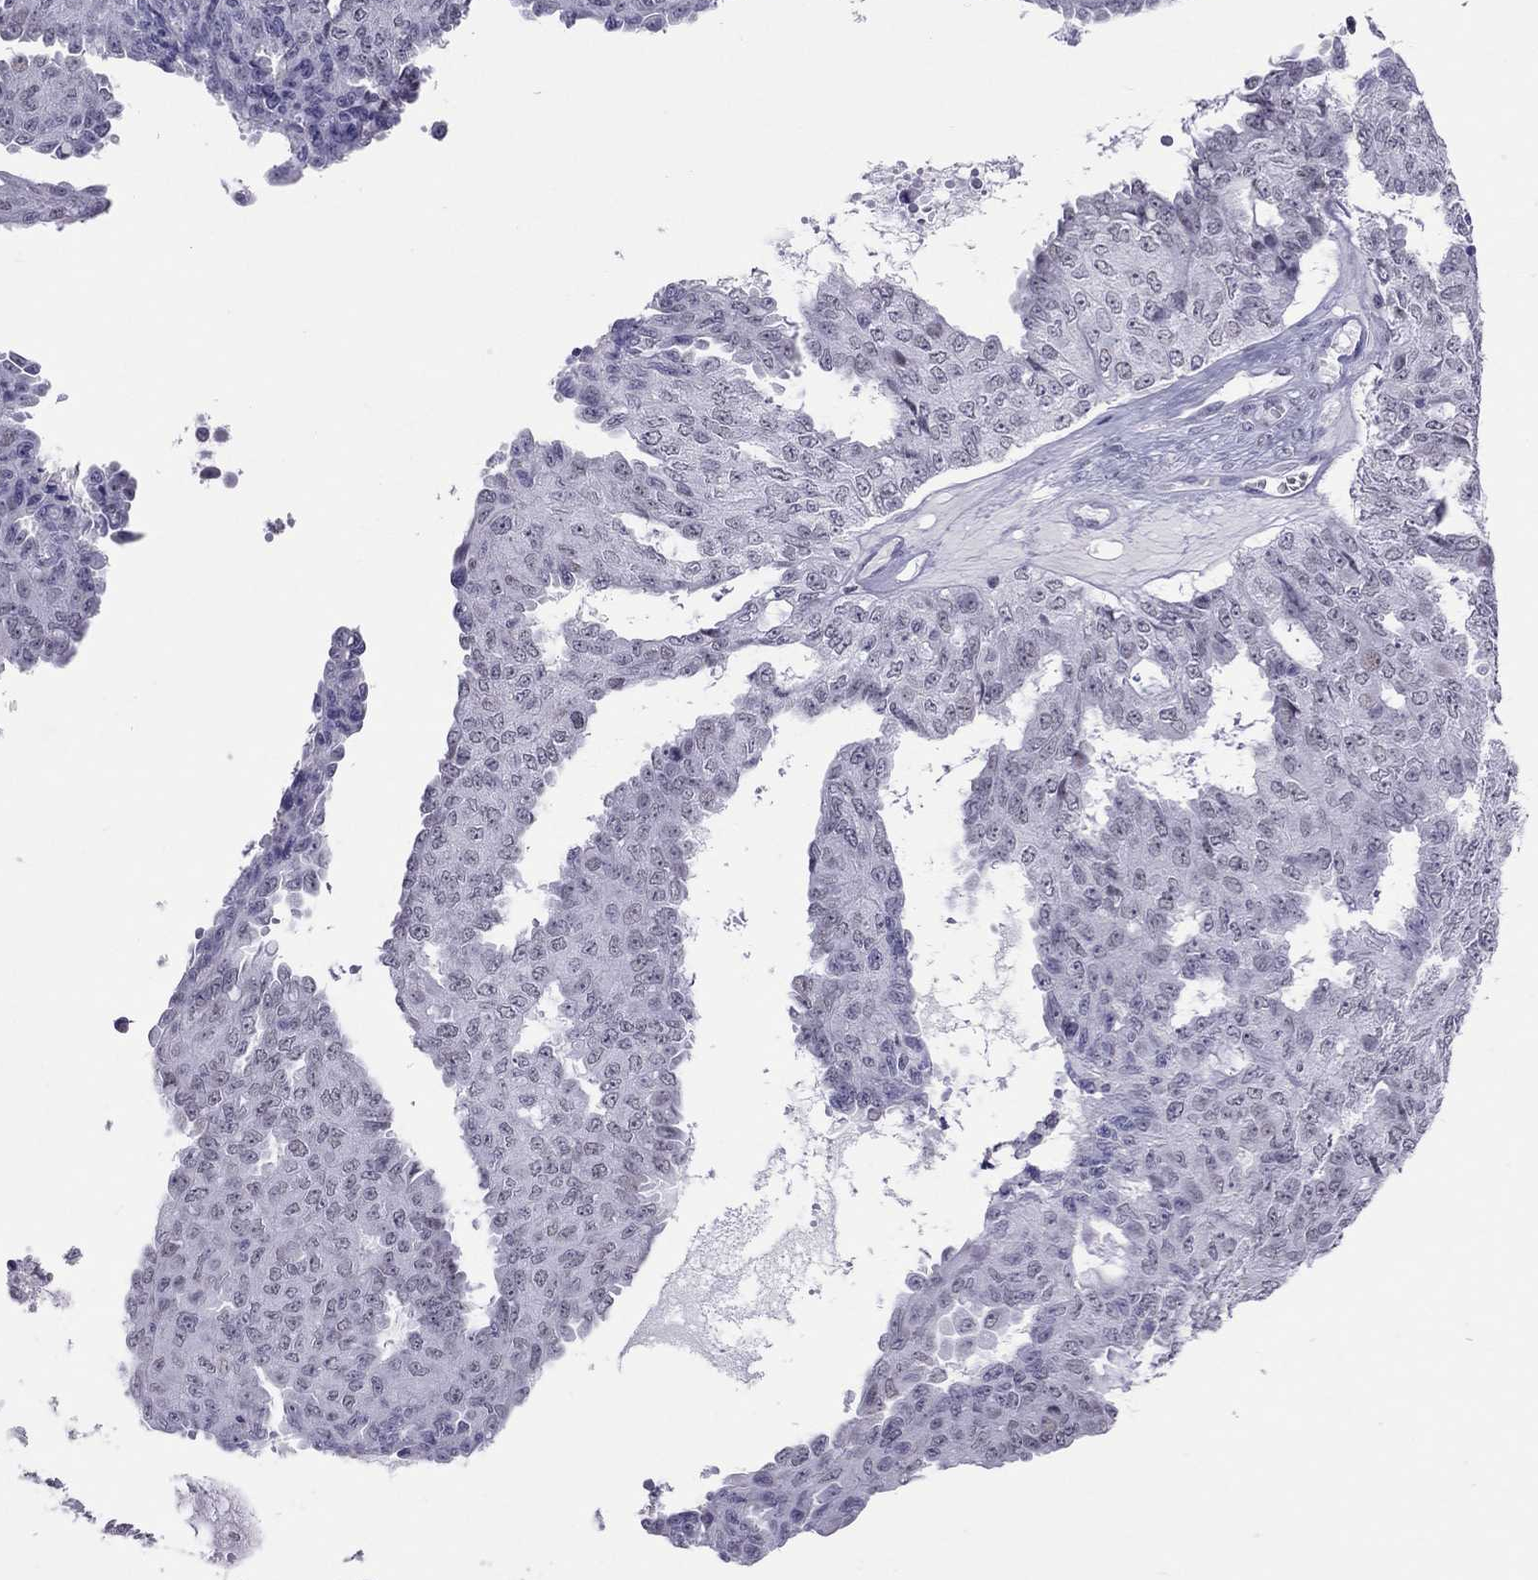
{"staining": {"intensity": "negative", "quantity": "none", "location": "none"}, "tissue": "ovarian cancer", "cell_type": "Tumor cells", "image_type": "cancer", "snomed": [{"axis": "morphology", "description": "Cystadenocarcinoma, serous, NOS"}, {"axis": "topography", "description": "Ovary"}], "caption": "The photomicrograph demonstrates no staining of tumor cells in ovarian serous cystadenocarcinoma.", "gene": "JHY", "patient": {"sex": "female", "age": 71}}